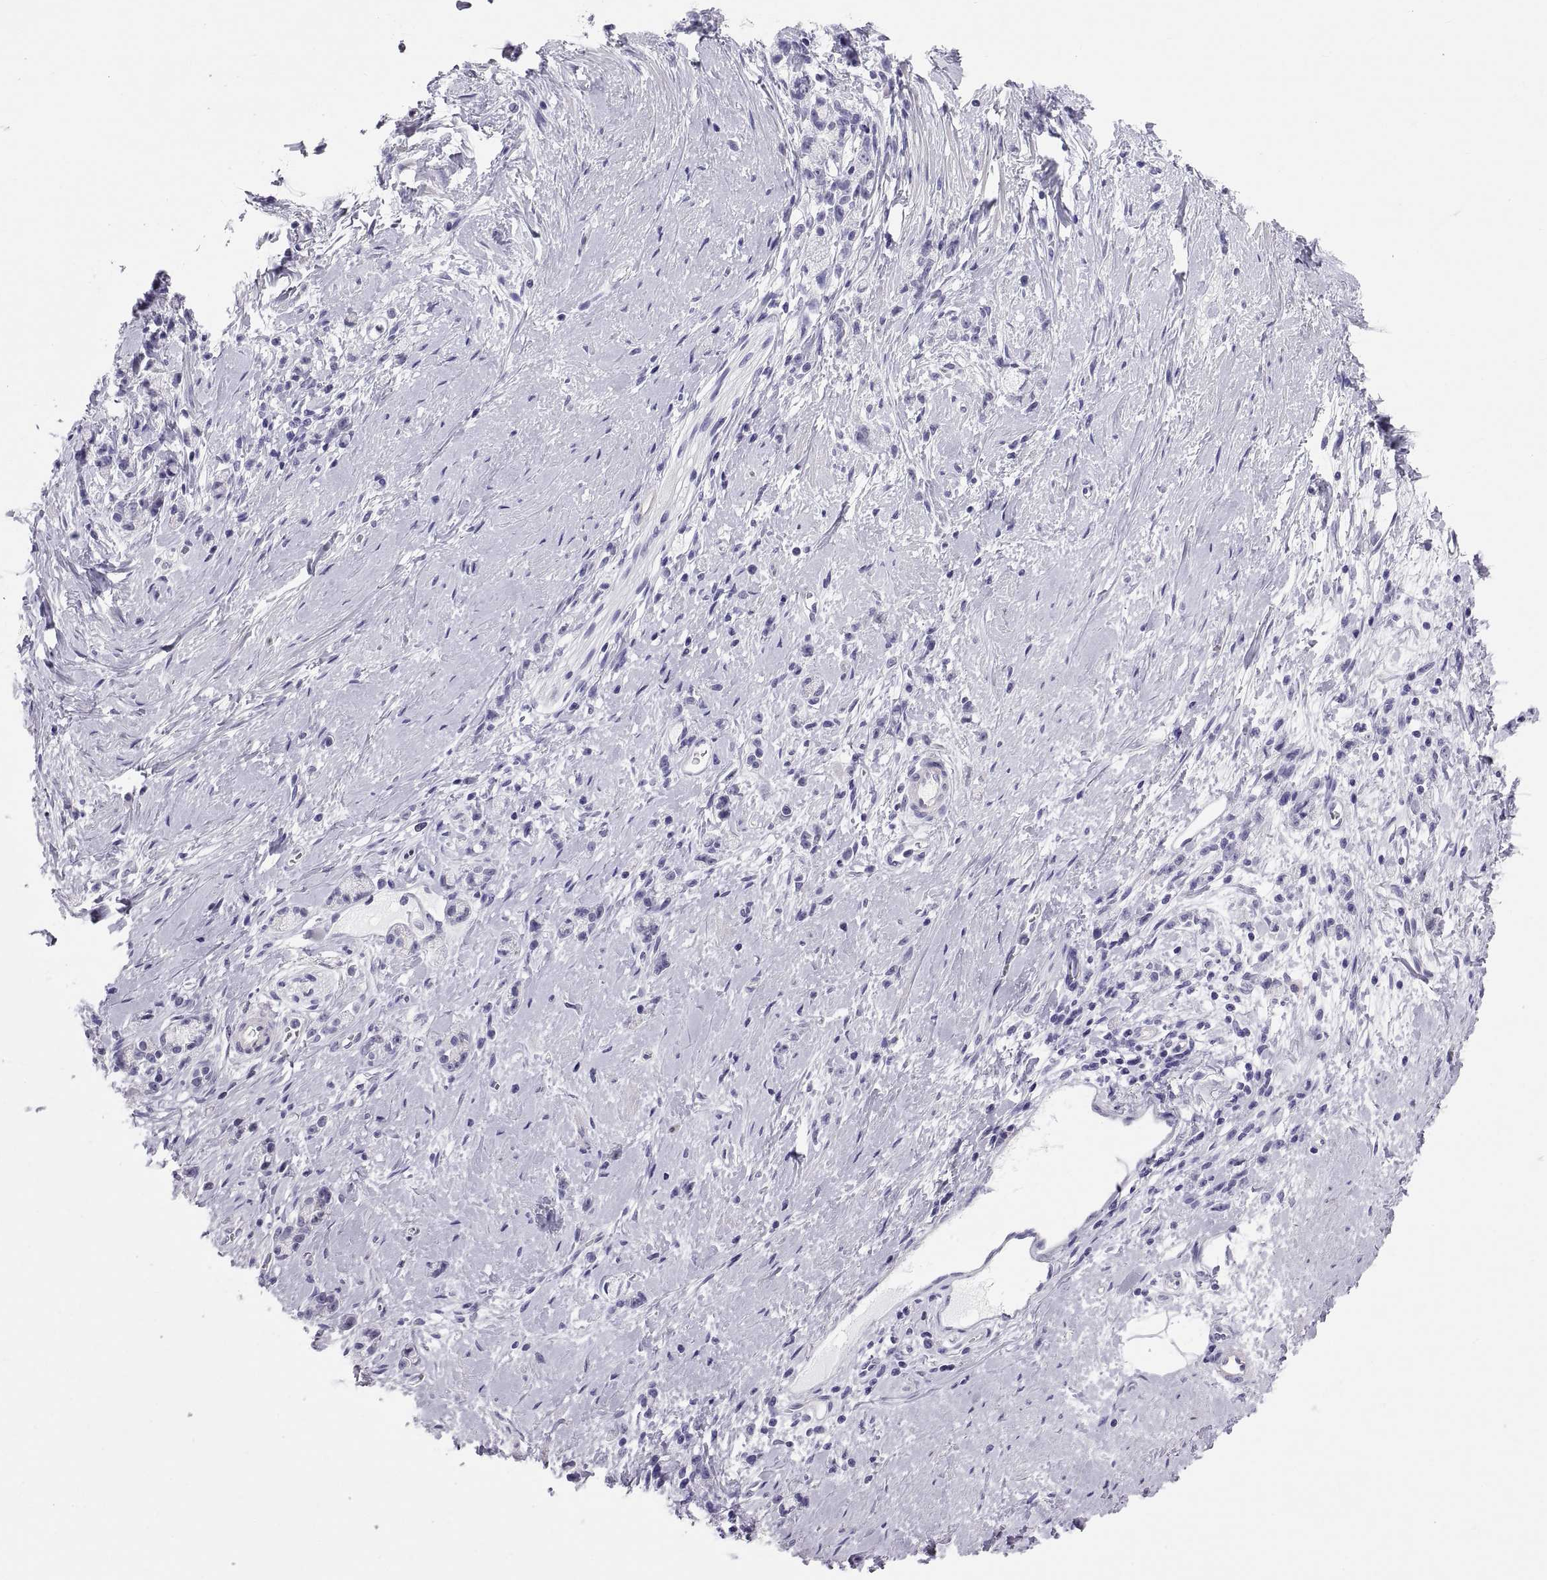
{"staining": {"intensity": "negative", "quantity": "none", "location": "none"}, "tissue": "stomach cancer", "cell_type": "Tumor cells", "image_type": "cancer", "snomed": [{"axis": "morphology", "description": "Adenocarcinoma, NOS"}, {"axis": "topography", "description": "Stomach"}], "caption": "Micrograph shows no protein positivity in tumor cells of adenocarcinoma (stomach) tissue.", "gene": "RNASE12", "patient": {"sex": "male", "age": 58}}